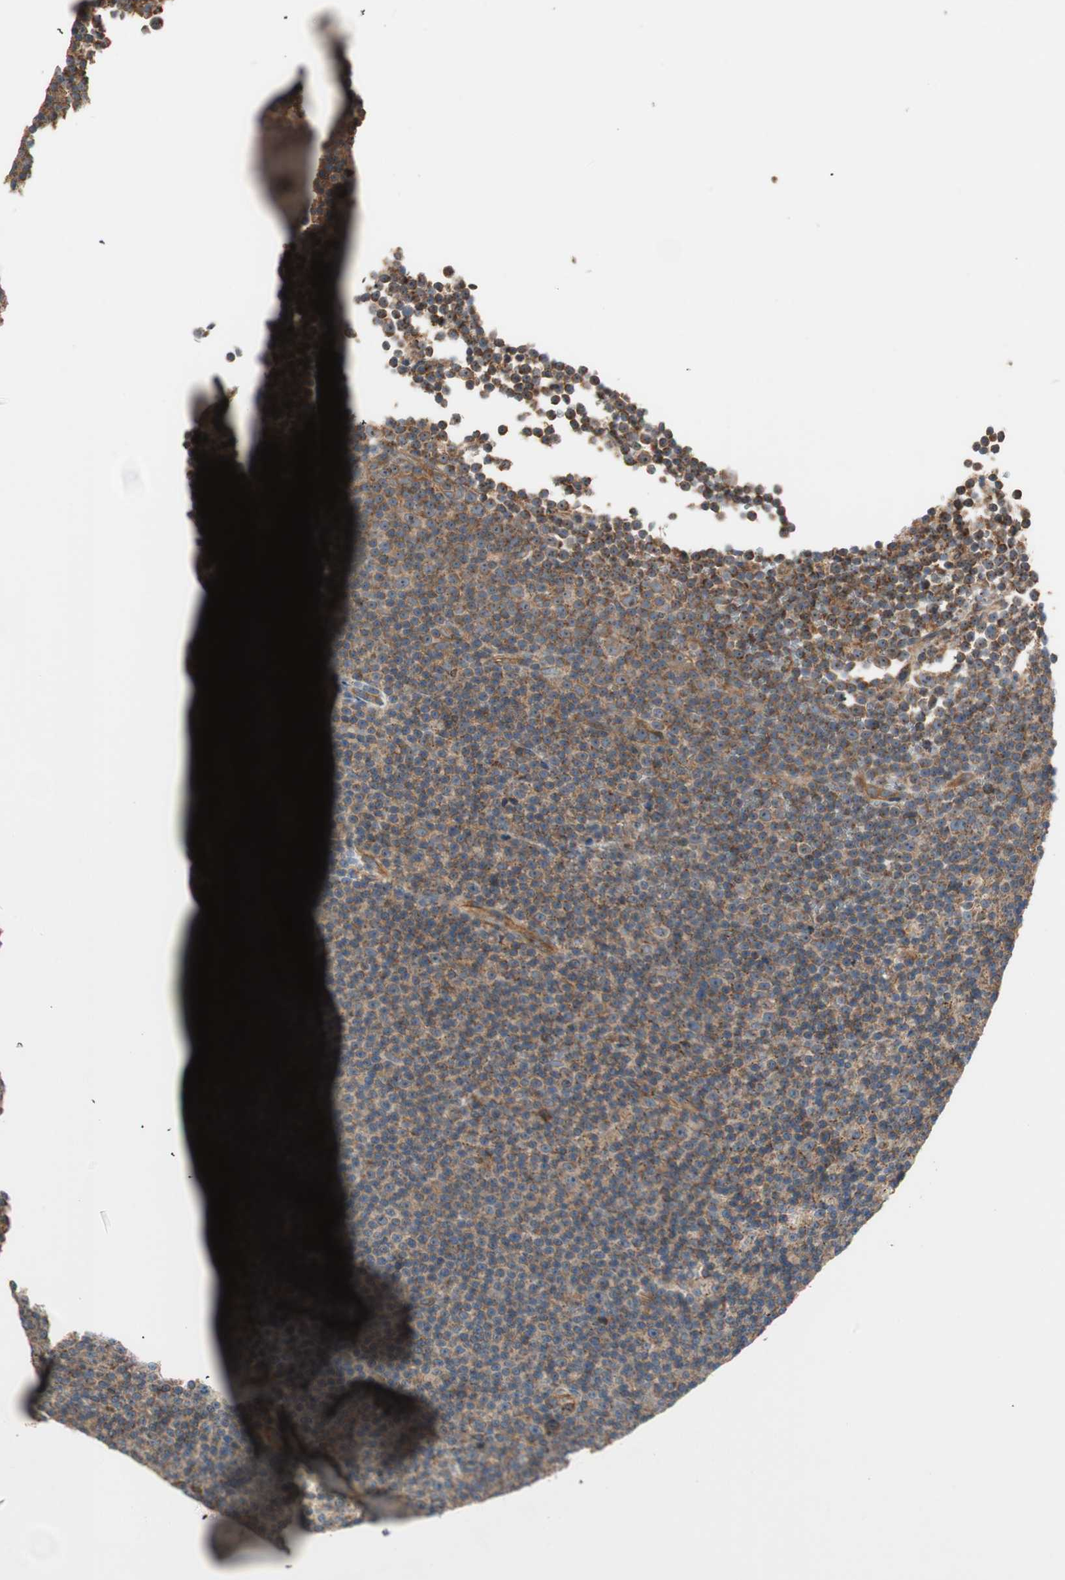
{"staining": {"intensity": "moderate", "quantity": ">75%", "location": "cytoplasmic/membranous"}, "tissue": "lymphoma", "cell_type": "Tumor cells", "image_type": "cancer", "snomed": [{"axis": "morphology", "description": "Malignant lymphoma, non-Hodgkin's type, Low grade"}, {"axis": "topography", "description": "Lymph node"}], "caption": "Immunohistochemistry (IHC) of lymphoma exhibits medium levels of moderate cytoplasmic/membranous staining in about >75% of tumor cells. (Brightfield microscopy of DAB IHC at high magnification).", "gene": "CTTNBP2NL", "patient": {"sex": "female", "age": 67}}